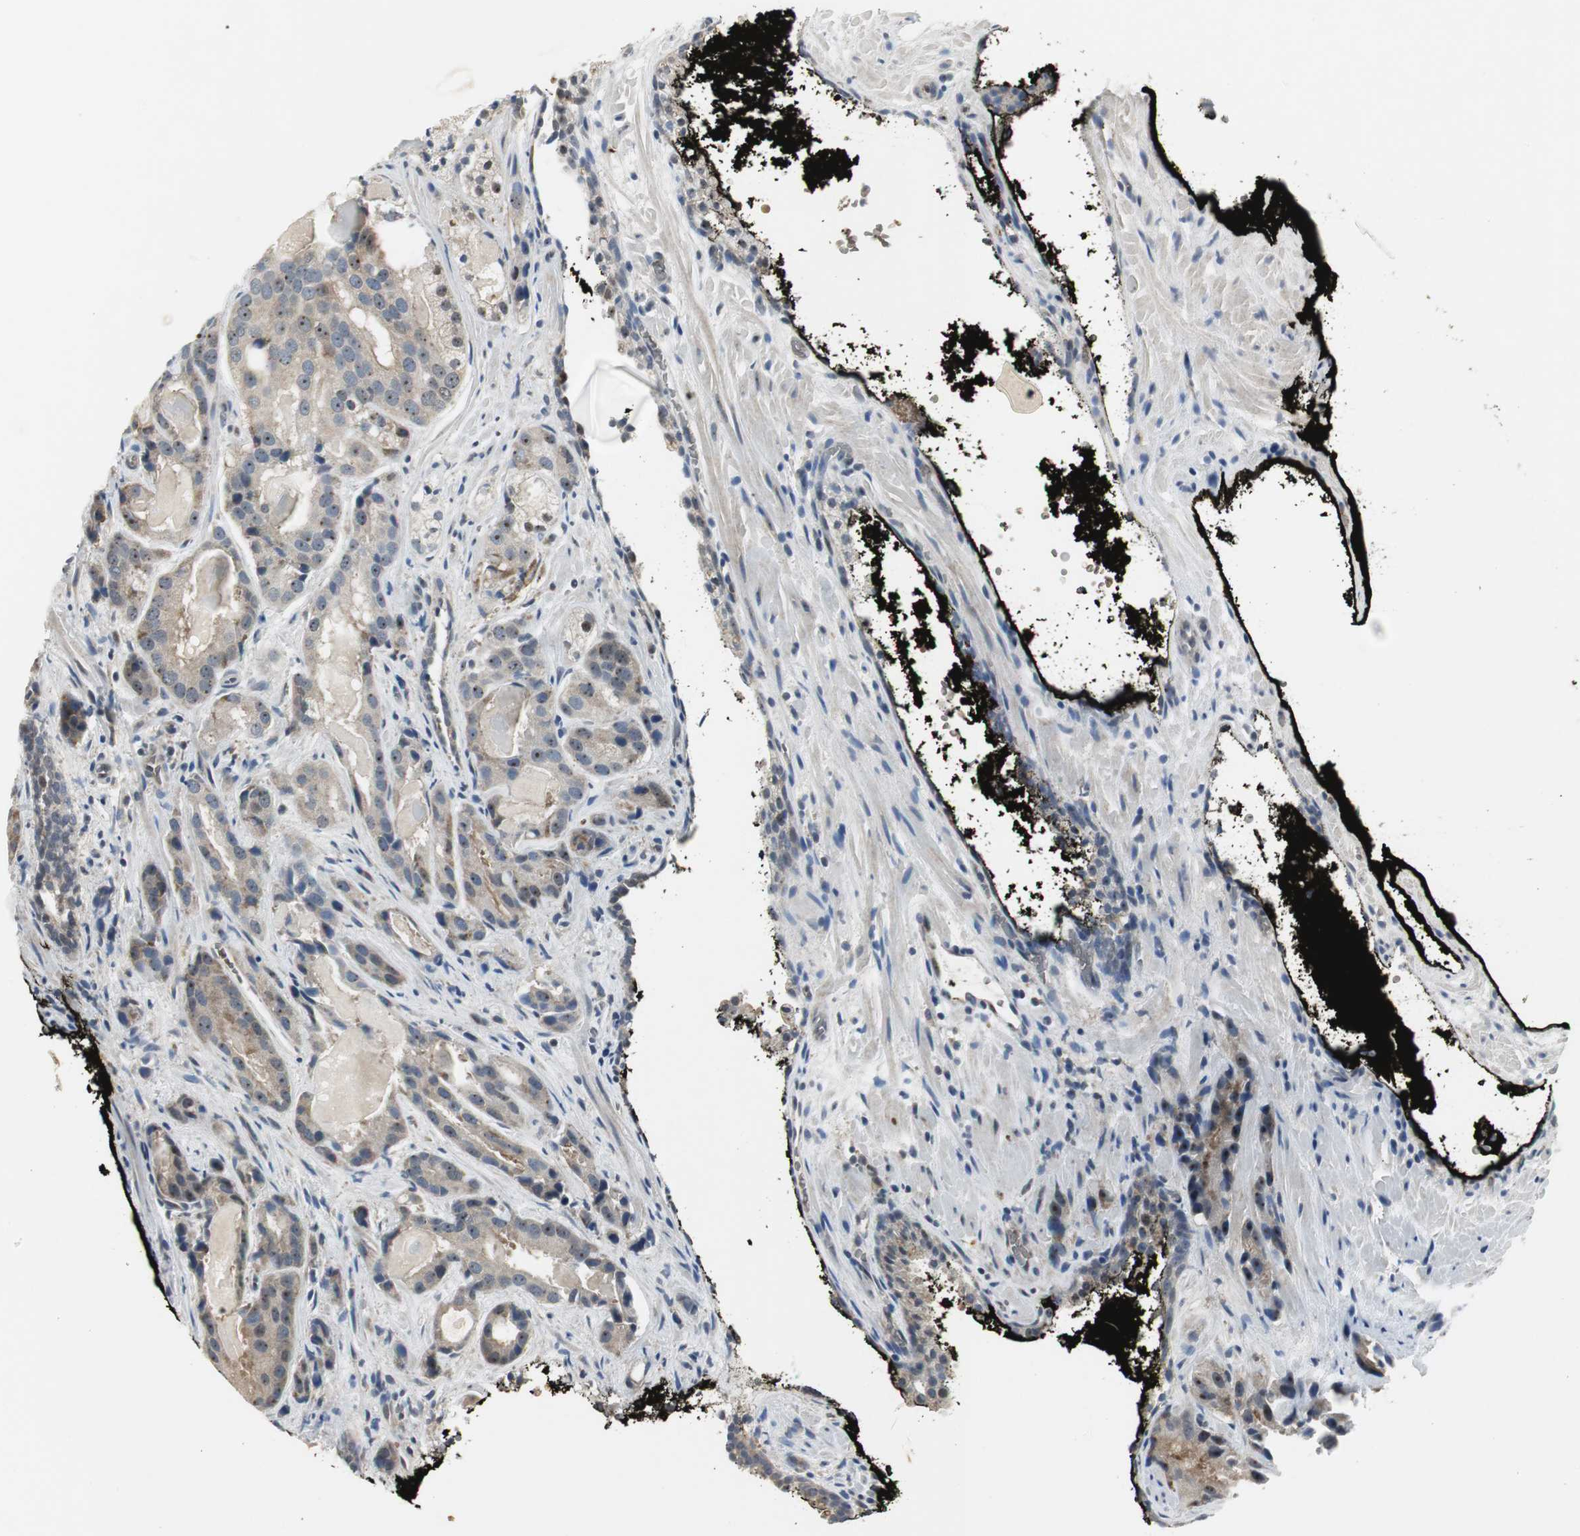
{"staining": {"intensity": "weak", "quantity": ">75%", "location": "cytoplasmic/membranous"}, "tissue": "prostate cancer", "cell_type": "Tumor cells", "image_type": "cancer", "snomed": [{"axis": "morphology", "description": "Adenocarcinoma, High grade"}, {"axis": "topography", "description": "Prostate"}], "caption": "A low amount of weak cytoplasmic/membranous expression is present in approximately >75% of tumor cells in prostate cancer (high-grade adenocarcinoma) tissue. The staining was performed using DAB, with brown indicating positive protein expression. Nuclei are stained blue with hematoxylin.", "gene": "CCT5", "patient": {"sex": "male", "age": 58}}